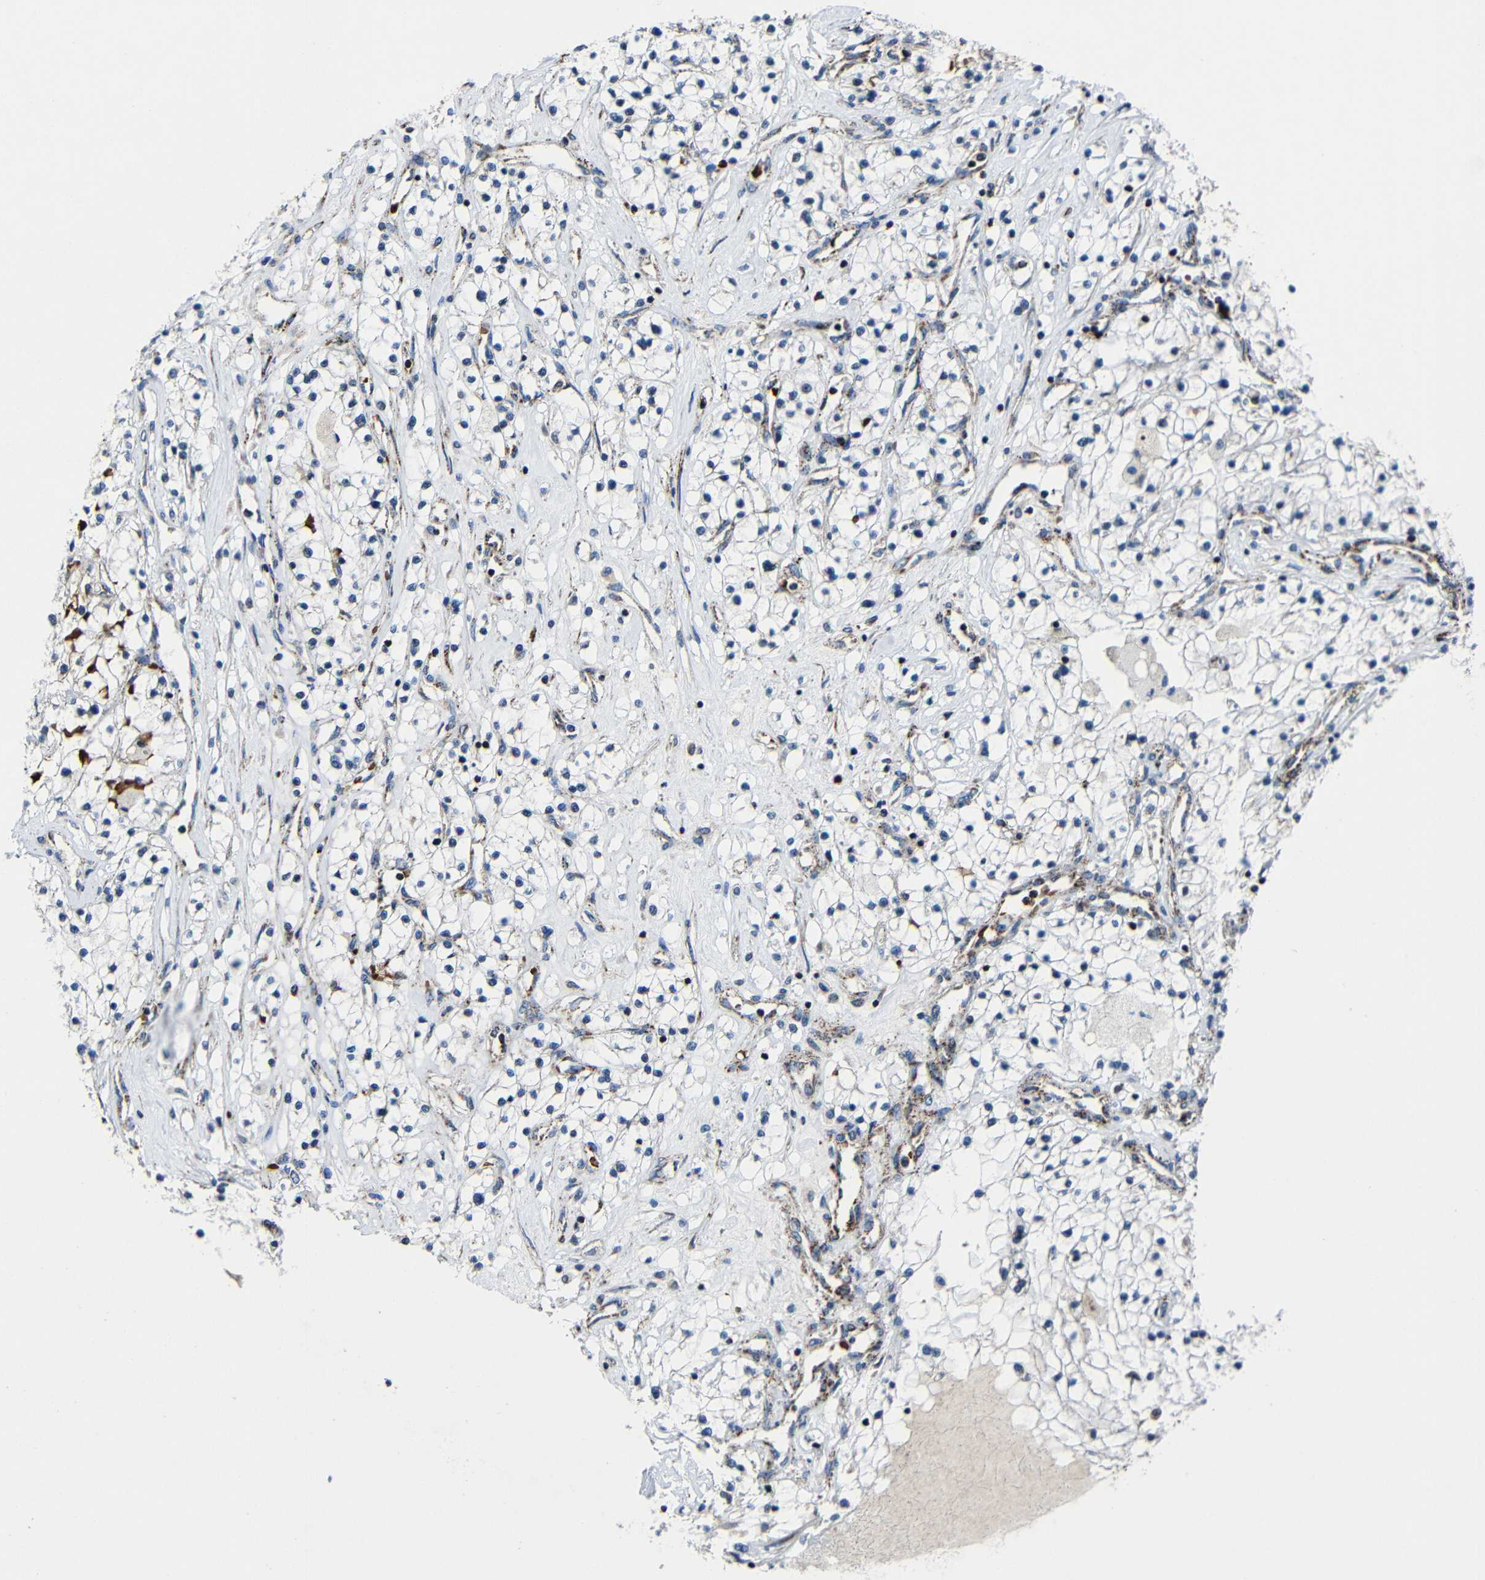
{"staining": {"intensity": "negative", "quantity": "none", "location": "none"}, "tissue": "renal cancer", "cell_type": "Tumor cells", "image_type": "cancer", "snomed": [{"axis": "morphology", "description": "Adenocarcinoma, NOS"}, {"axis": "topography", "description": "Kidney"}], "caption": "A high-resolution micrograph shows immunohistochemistry staining of adenocarcinoma (renal), which demonstrates no significant expression in tumor cells. The staining was performed using DAB to visualize the protein expression in brown, while the nuclei were stained in blue with hematoxylin (Magnification: 20x).", "gene": "CA5B", "patient": {"sex": "male", "age": 68}}